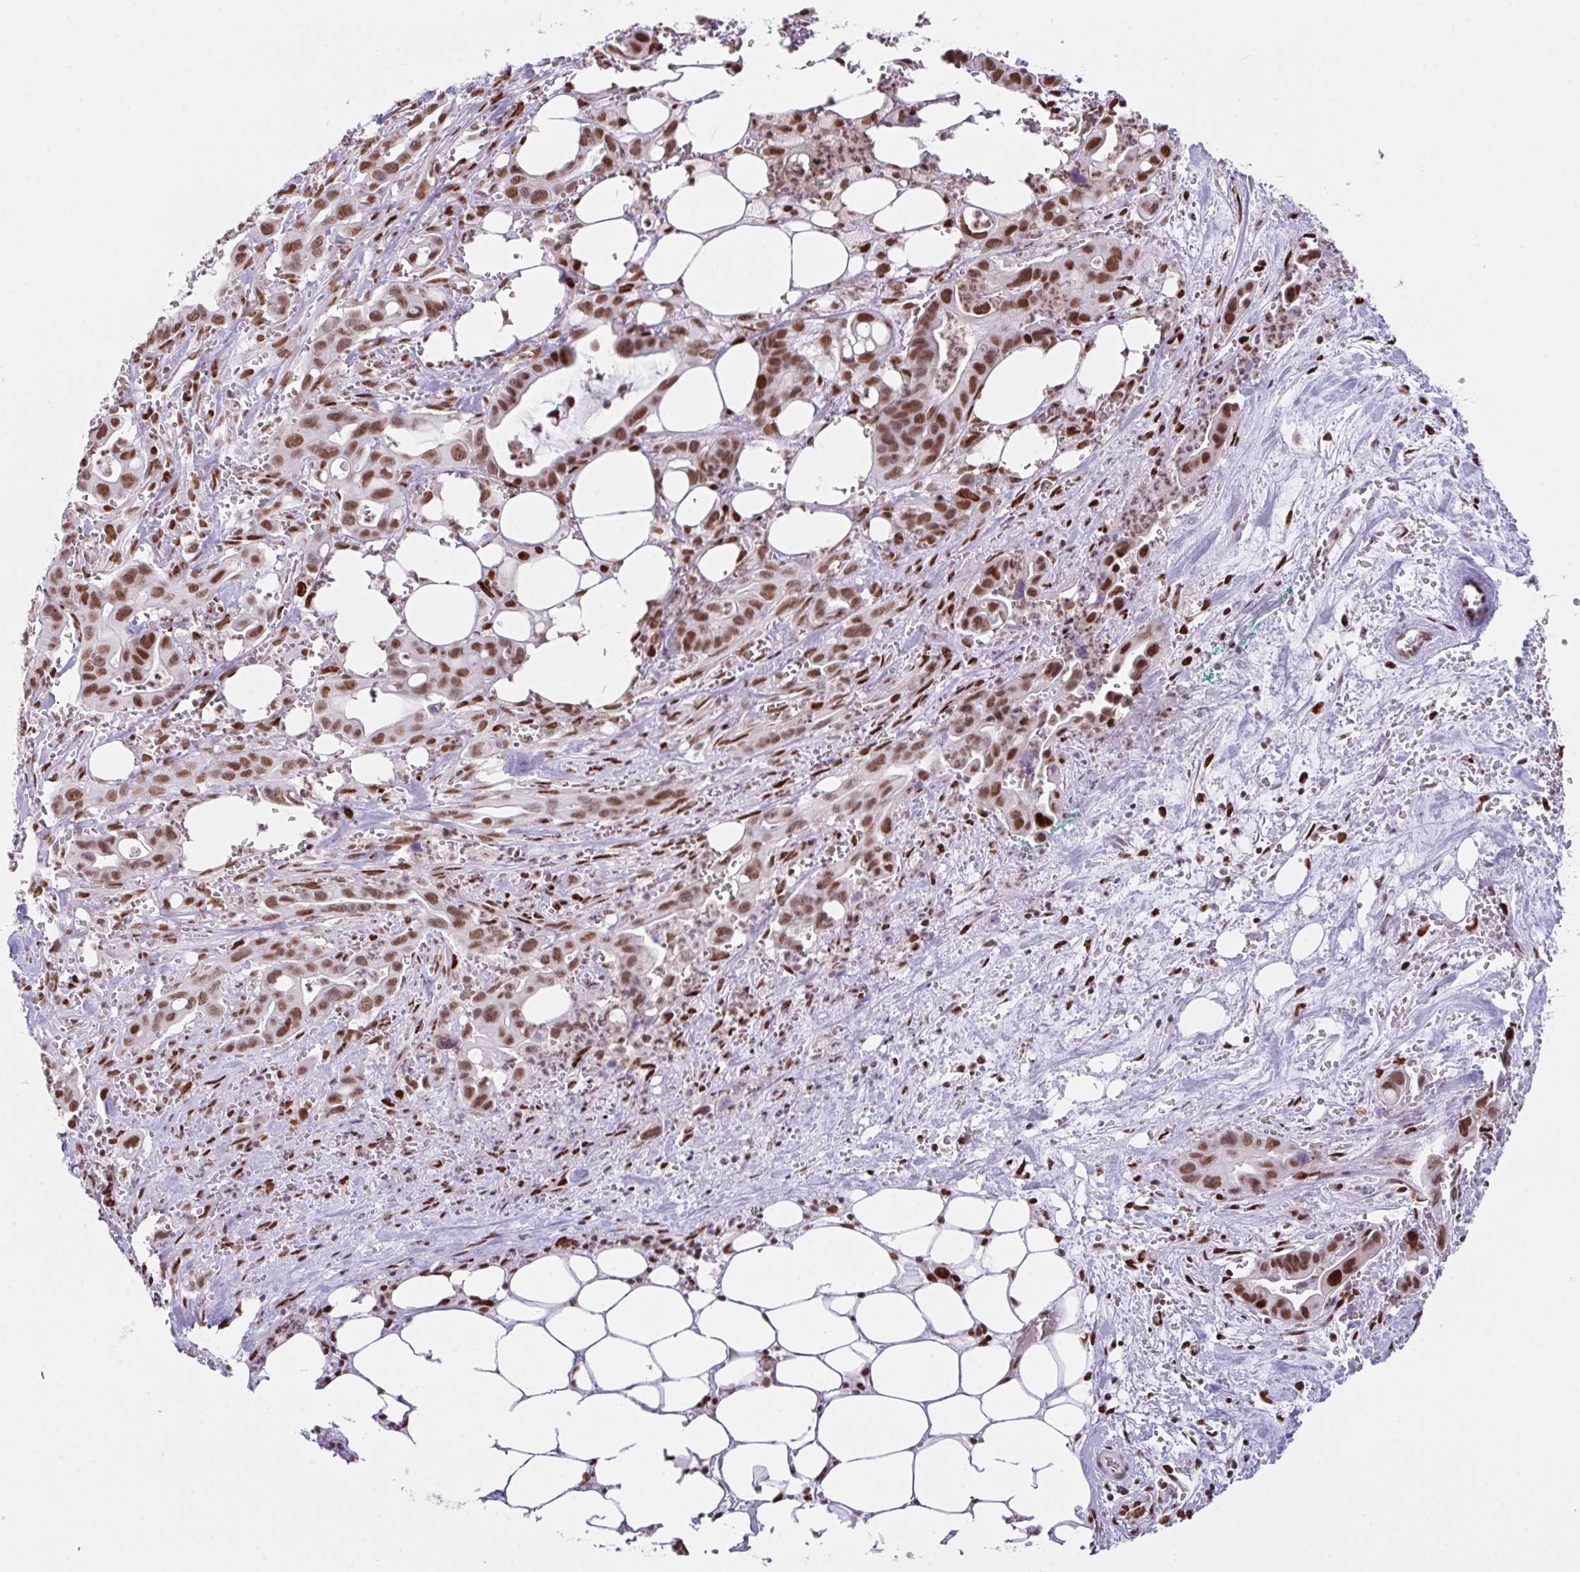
{"staining": {"intensity": "strong", "quantity": ">75%", "location": "nuclear"}, "tissue": "pancreatic cancer", "cell_type": "Tumor cells", "image_type": "cancer", "snomed": [{"axis": "morphology", "description": "Adenocarcinoma, NOS"}, {"axis": "topography", "description": "Pancreas"}], "caption": "A micrograph showing strong nuclear expression in about >75% of tumor cells in pancreatic cancer, as visualized by brown immunohistochemical staining.", "gene": "CLP1", "patient": {"sex": "male", "age": 61}}